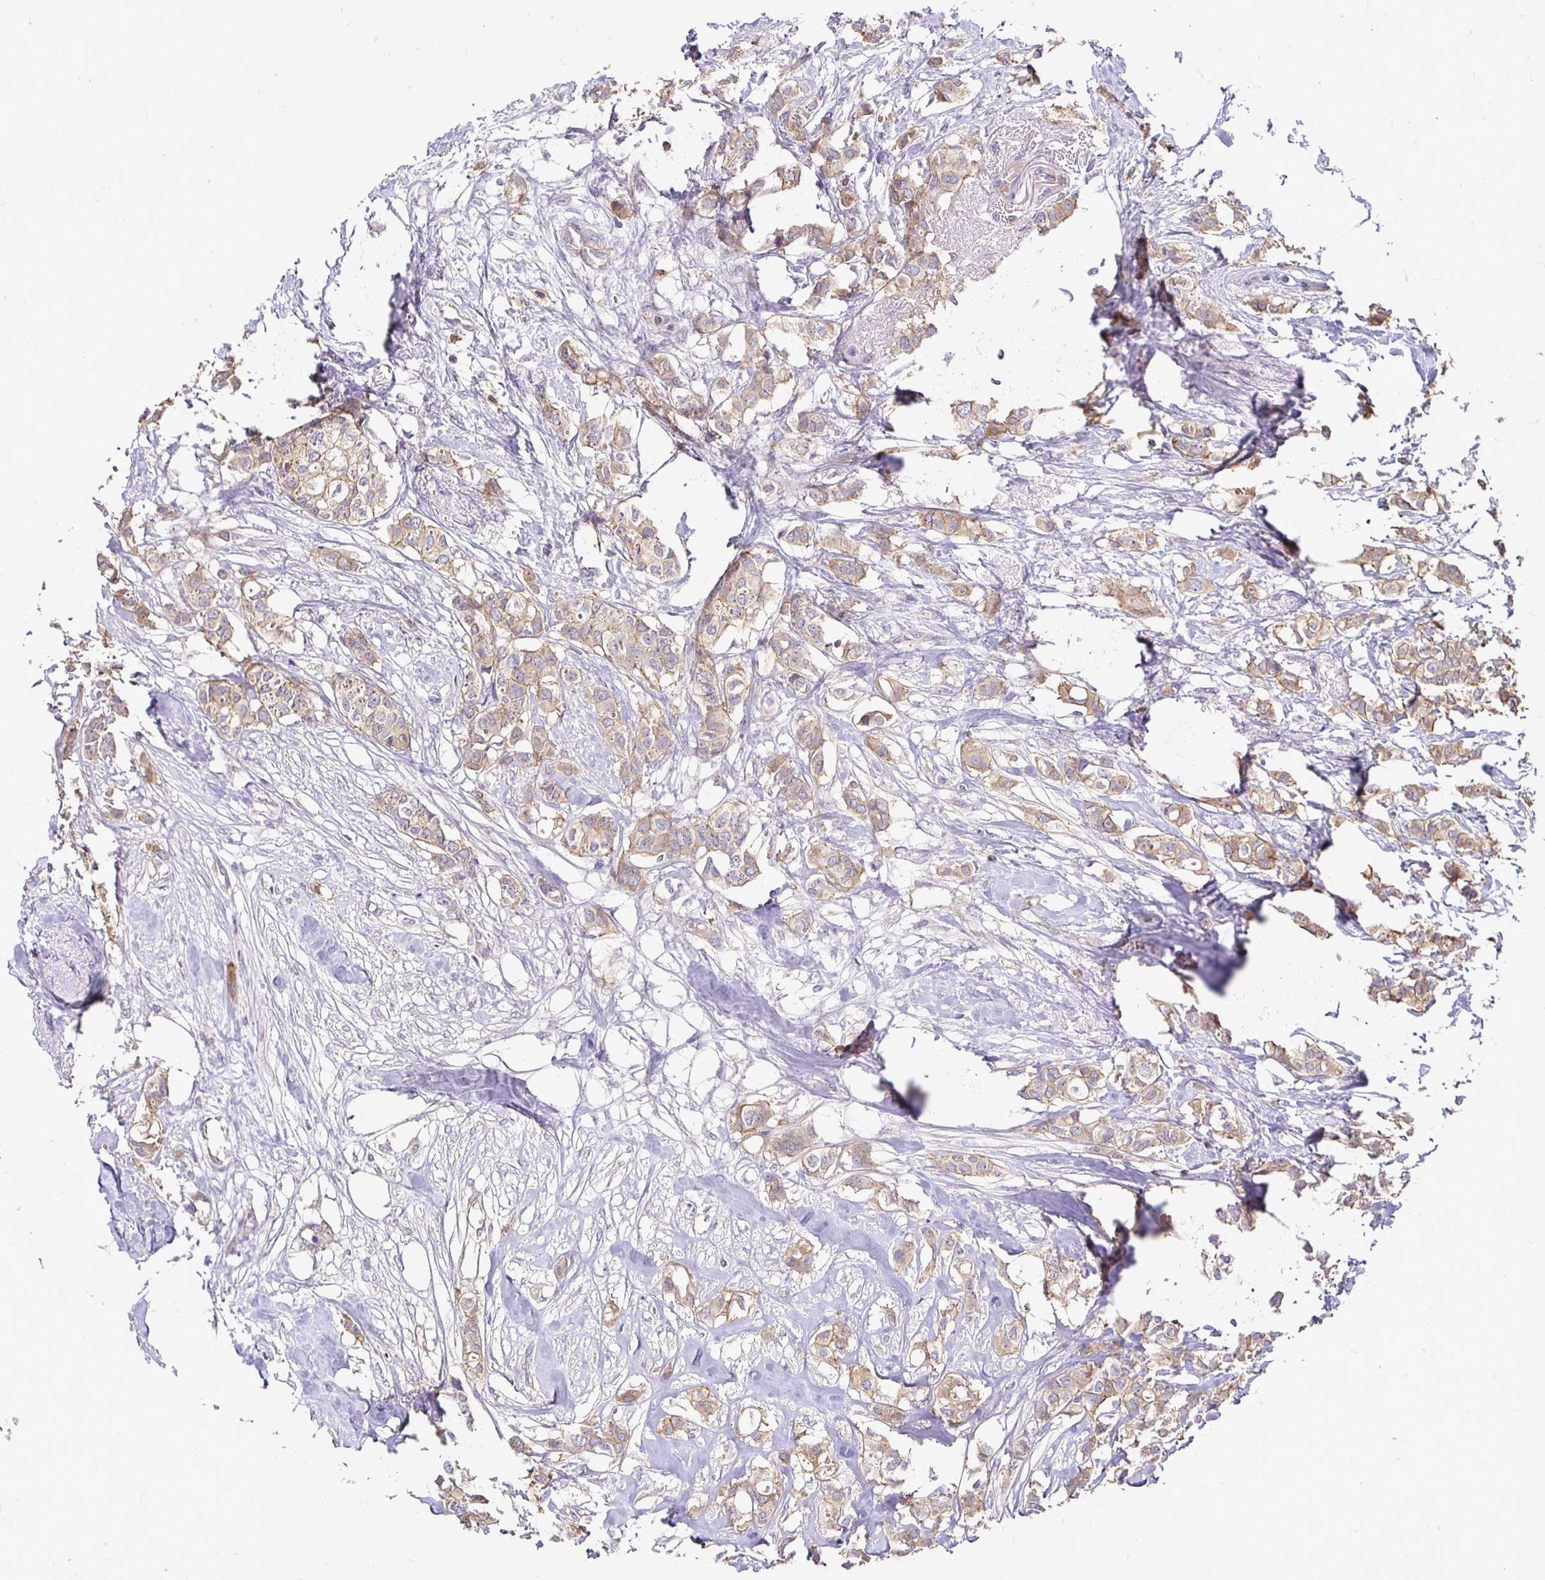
{"staining": {"intensity": "weak", "quantity": ">75%", "location": "cytoplasmic/membranous"}, "tissue": "breast cancer", "cell_type": "Tumor cells", "image_type": "cancer", "snomed": [{"axis": "morphology", "description": "Duct carcinoma"}, {"axis": "topography", "description": "Breast"}], "caption": "Protein expression by immunohistochemistry displays weak cytoplasmic/membranous positivity in about >75% of tumor cells in invasive ductal carcinoma (breast).", "gene": "SLC9A1", "patient": {"sex": "female", "age": 62}}